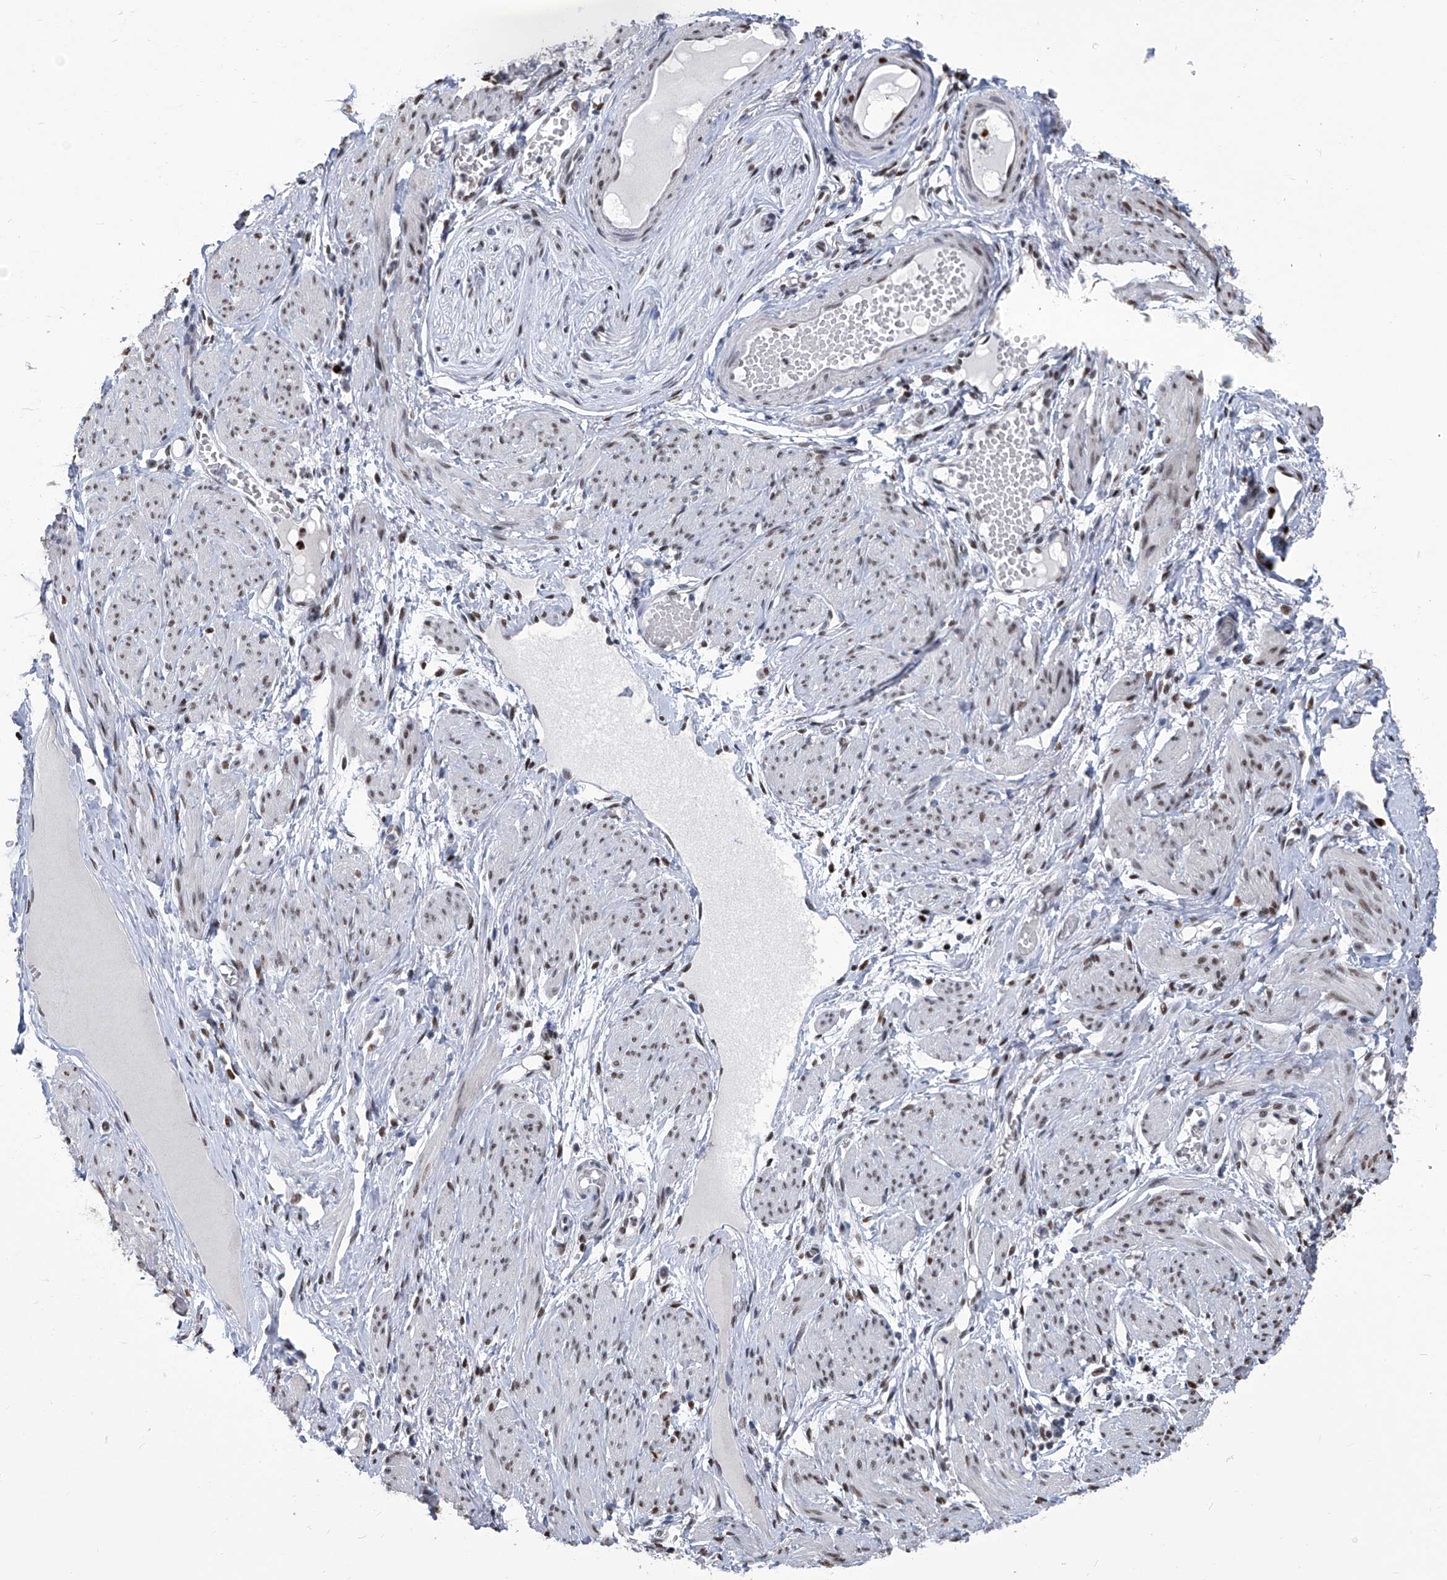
{"staining": {"intensity": "weak", "quantity": ">75%", "location": "nuclear"}, "tissue": "adipose tissue", "cell_type": "Adipocytes", "image_type": "normal", "snomed": [{"axis": "morphology", "description": "Normal tissue, NOS"}, {"axis": "topography", "description": "Smooth muscle"}, {"axis": "topography", "description": "Peripheral nerve tissue"}], "caption": "An image showing weak nuclear staining in approximately >75% of adipocytes in unremarkable adipose tissue, as visualized by brown immunohistochemical staining.", "gene": "PCNA", "patient": {"sex": "female", "age": 39}}